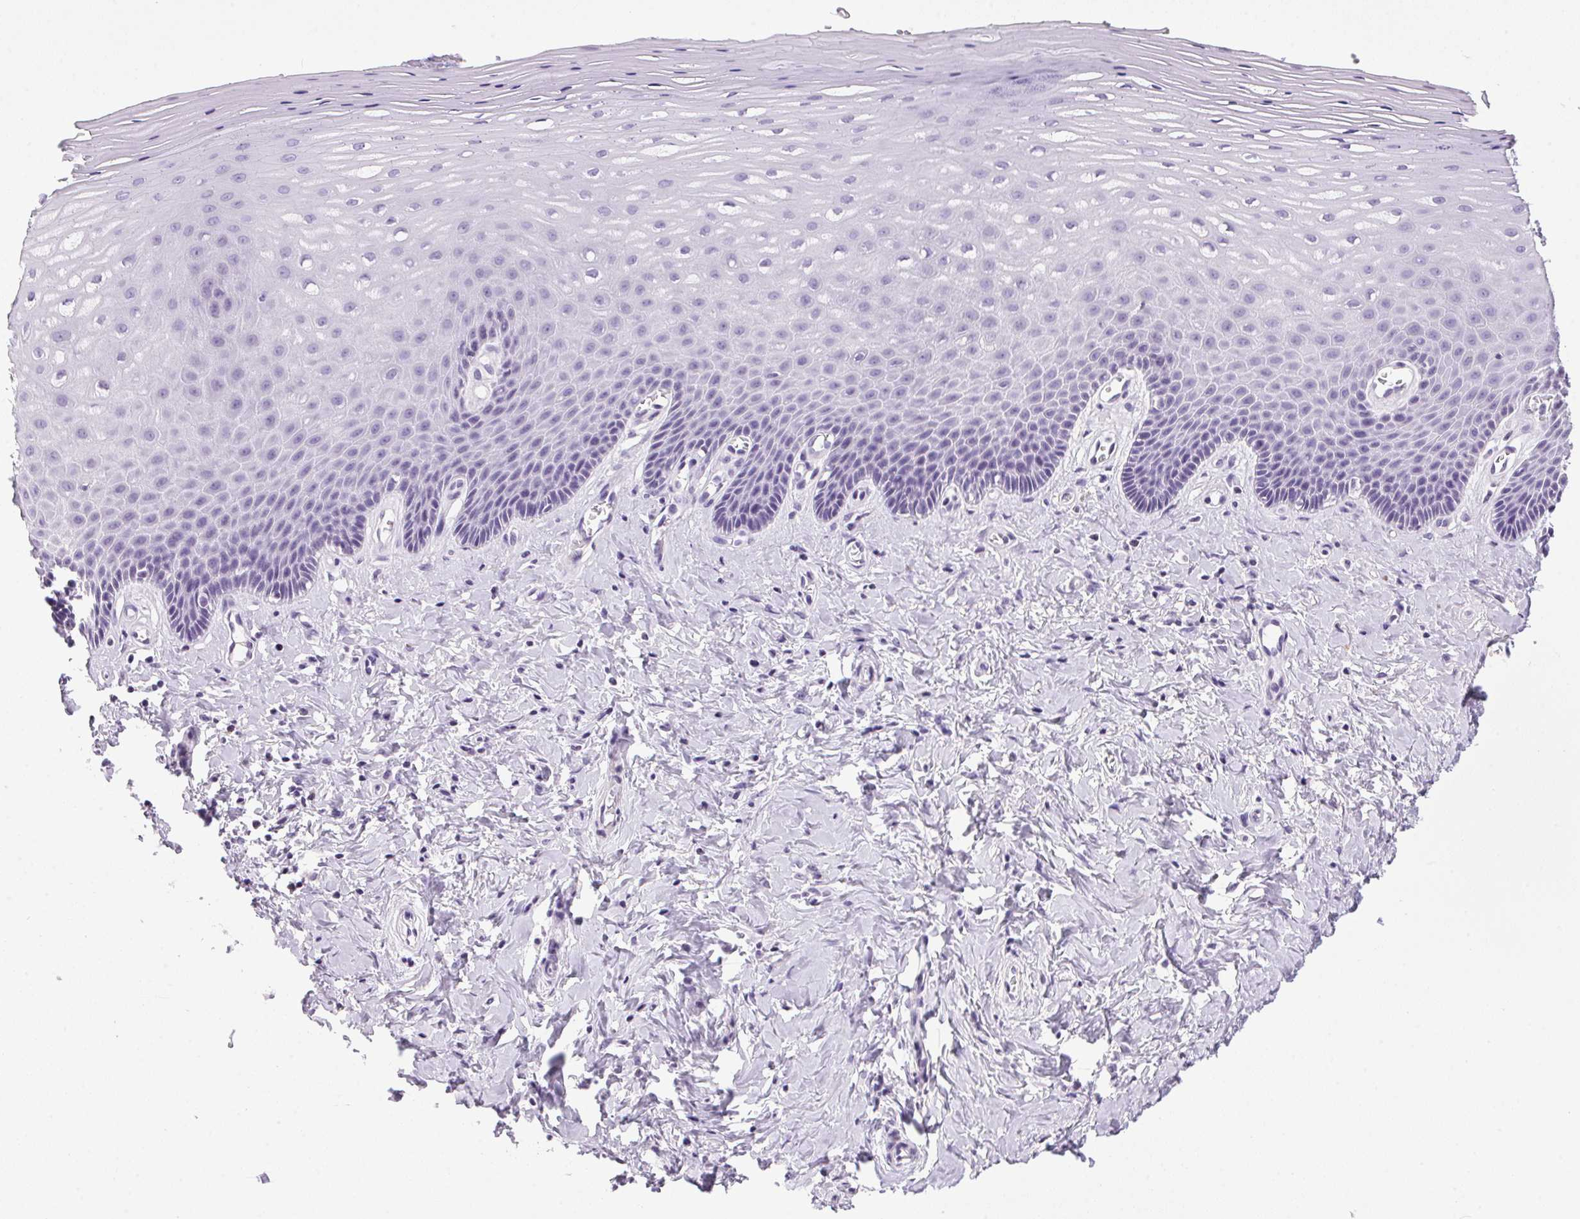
{"staining": {"intensity": "negative", "quantity": "none", "location": "none"}, "tissue": "vagina", "cell_type": "Squamous epithelial cells", "image_type": "normal", "snomed": [{"axis": "morphology", "description": "Normal tissue, NOS"}, {"axis": "topography", "description": "Vagina"}], "caption": "Immunohistochemistry of unremarkable vagina displays no staining in squamous epithelial cells. (IHC, brightfield microscopy, high magnification).", "gene": "TMEM88B", "patient": {"sex": "female", "age": 83}}